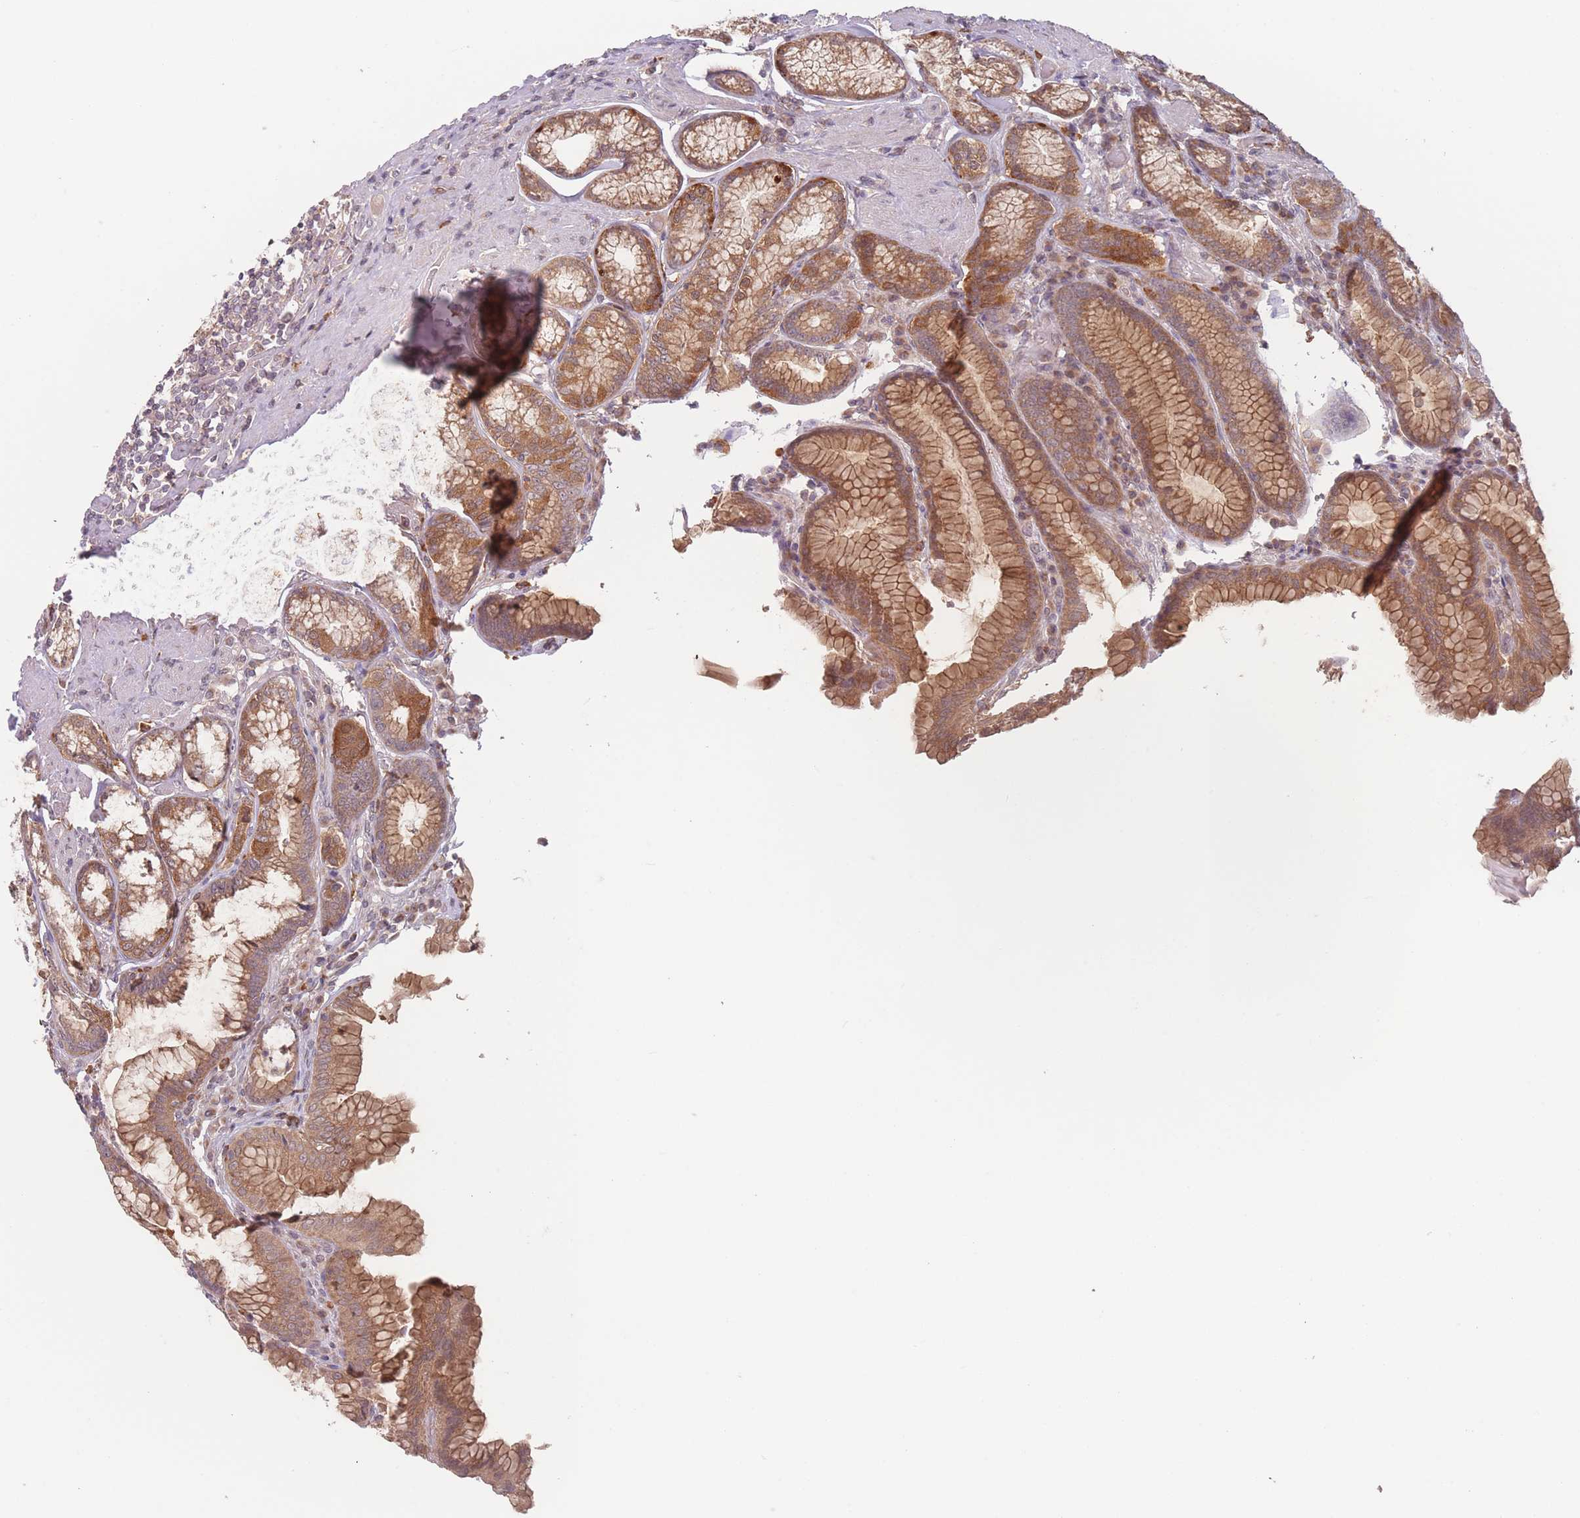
{"staining": {"intensity": "moderate", "quantity": ">75%", "location": "cytoplasmic/membranous"}, "tissue": "stomach", "cell_type": "Glandular cells", "image_type": "normal", "snomed": [{"axis": "morphology", "description": "Normal tissue, NOS"}, {"axis": "topography", "description": "Stomach, upper"}, {"axis": "topography", "description": "Stomach, lower"}], "caption": "The image exhibits a brown stain indicating the presence of a protein in the cytoplasmic/membranous of glandular cells in stomach. (Stains: DAB in brown, nuclei in blue, Microscopy: brightfield microscopy at high magnification).", "gene": "PPM1A", "patient": {"sex": "female", "age": 76}}